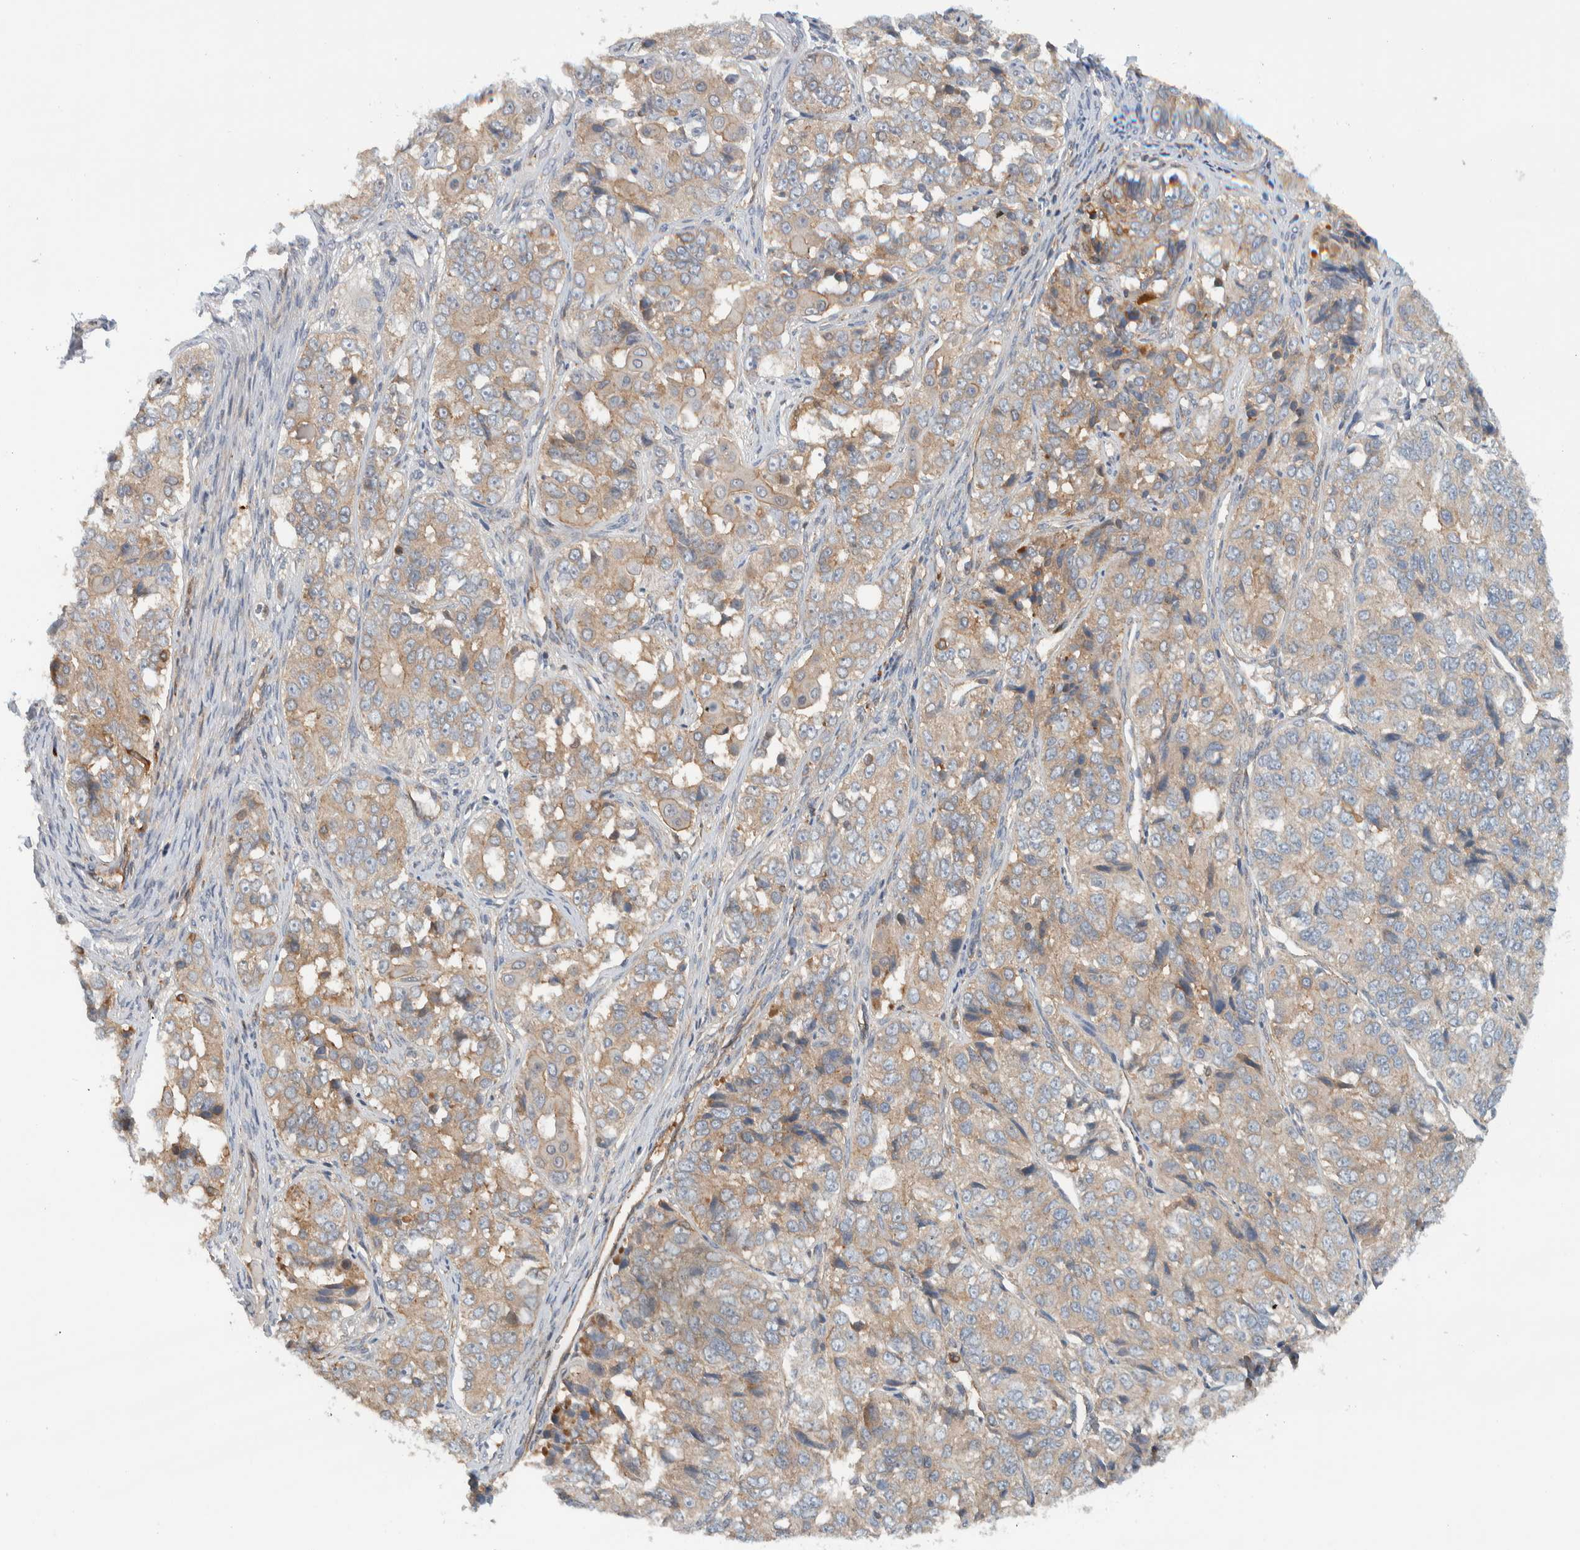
{"staining": {"intensity": "weak", "quantity": "25%-75%", "location": "cytoplasmic/membranous"}, "tissue": "ovarian cancer", "cell_type": "Tumor cells", "image_type": "cancer", "snomed": [{"axis": "morphology", "description": "Carcinoma, endometroid"}, {"axis": "topography", "description": "Ovary"}], "caption": "Immunohistochemistry (IHC) (DAB) staining of human ovarian cancer (endometroid carcinoma) demonstrates weak cytoplasmic/membranous protein positivity in approximately 25%-75% of tumor cells.", "gene": "MPRIP", "patient": {"sex": "female", "age": 51}}